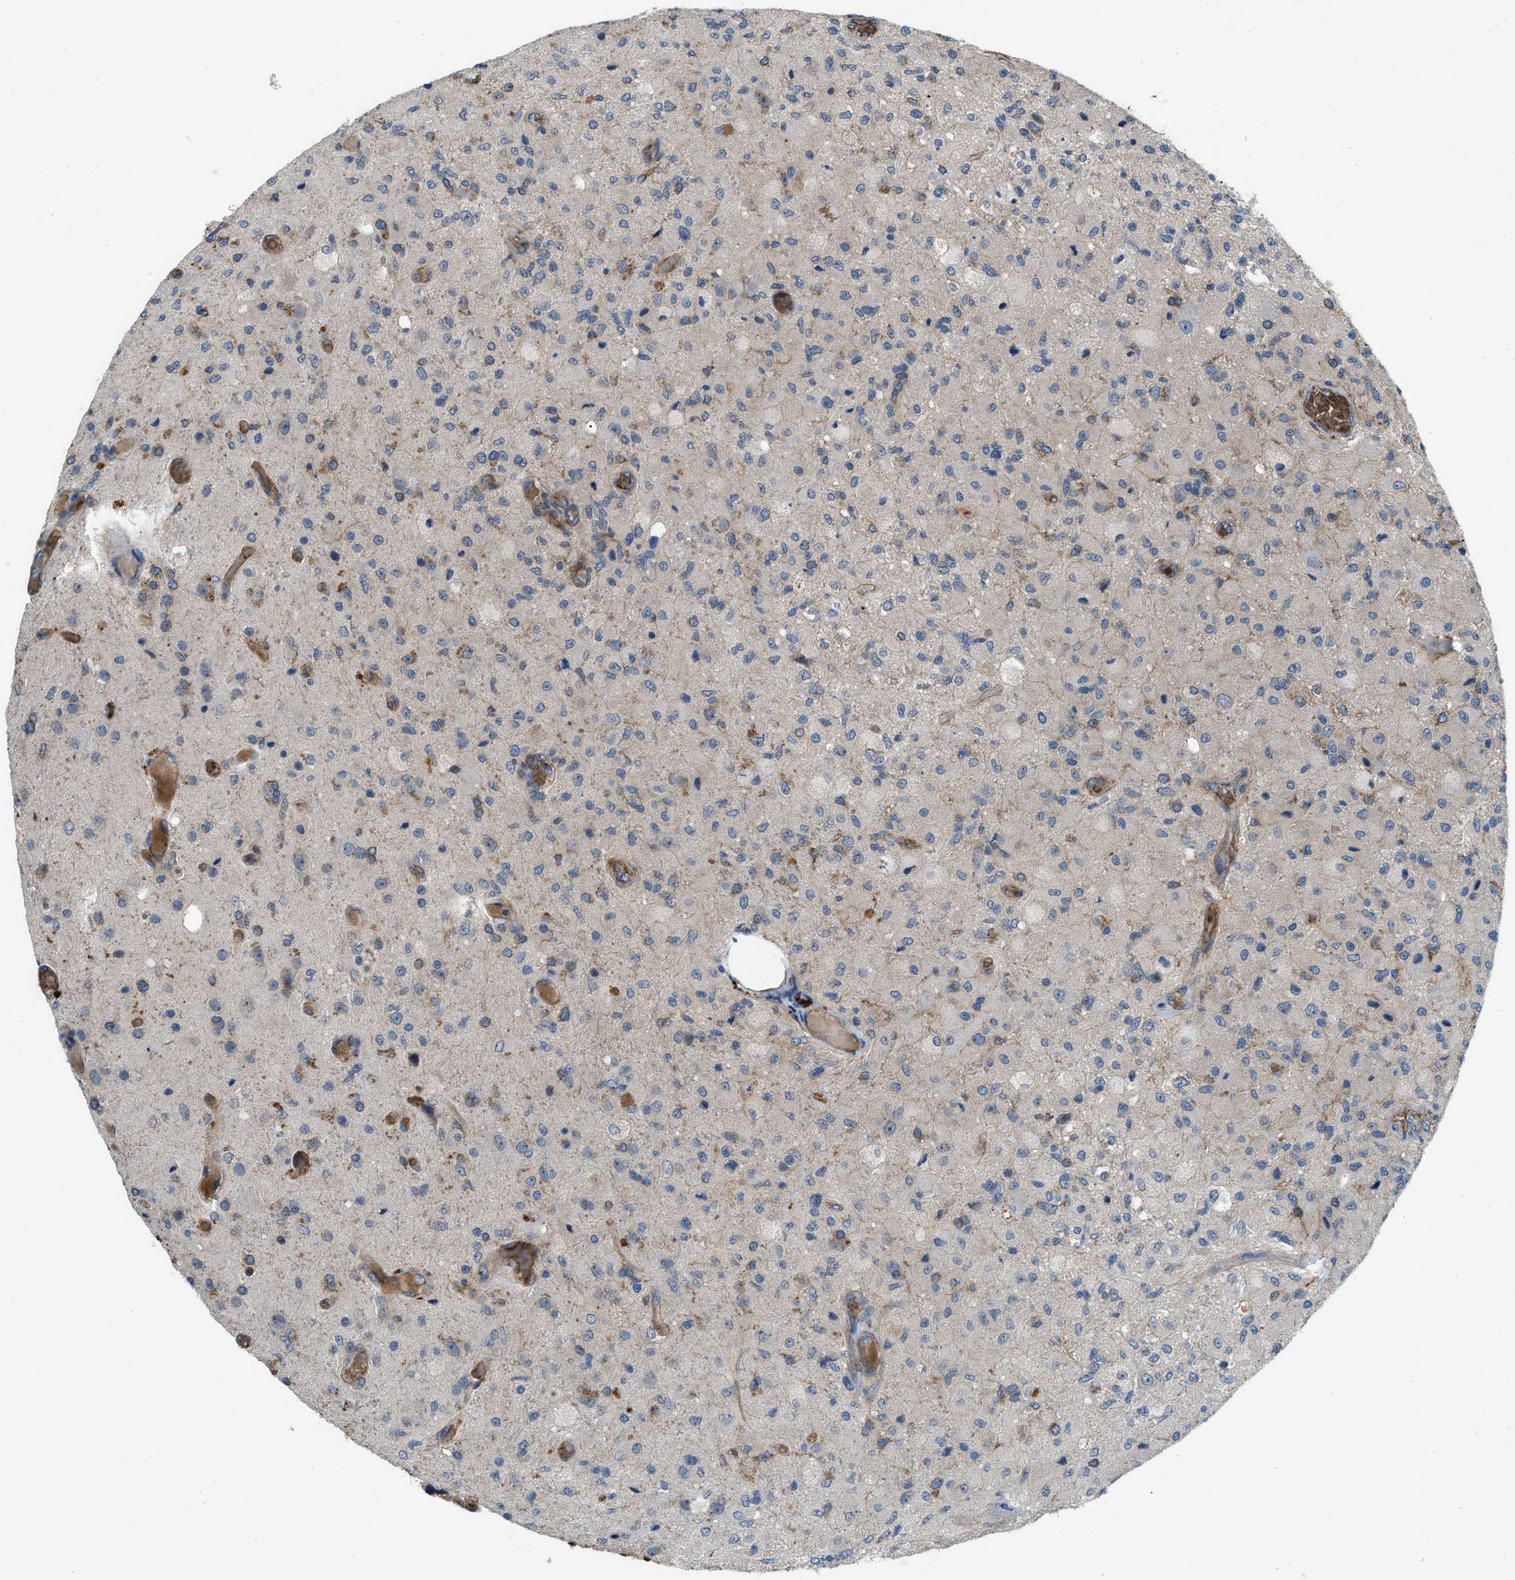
{"staining": {"intensity": "negative", "quantity": "none", "location": "none"}, "tissue": "glioma", "cell_type": "Tumor cells", "image_type": "cancer", "snomed": [{"axis": "morphology", "description": "Normal tissue, NOS"}, {"axis": "morphology", "description": "Glioma, malignant, High grade"}, {"axis": "topography", "description": "Cerebral cortex"}], "caption": "Immunohistochemistry (IHC) photomicrograph of neoplastic tissue: high-grade glioma (malignant) stained with DAB reveals no significant protein positivity in tumor cells.", "gene": "ERC1", "patient": {"sex": "male", "age": 77}}